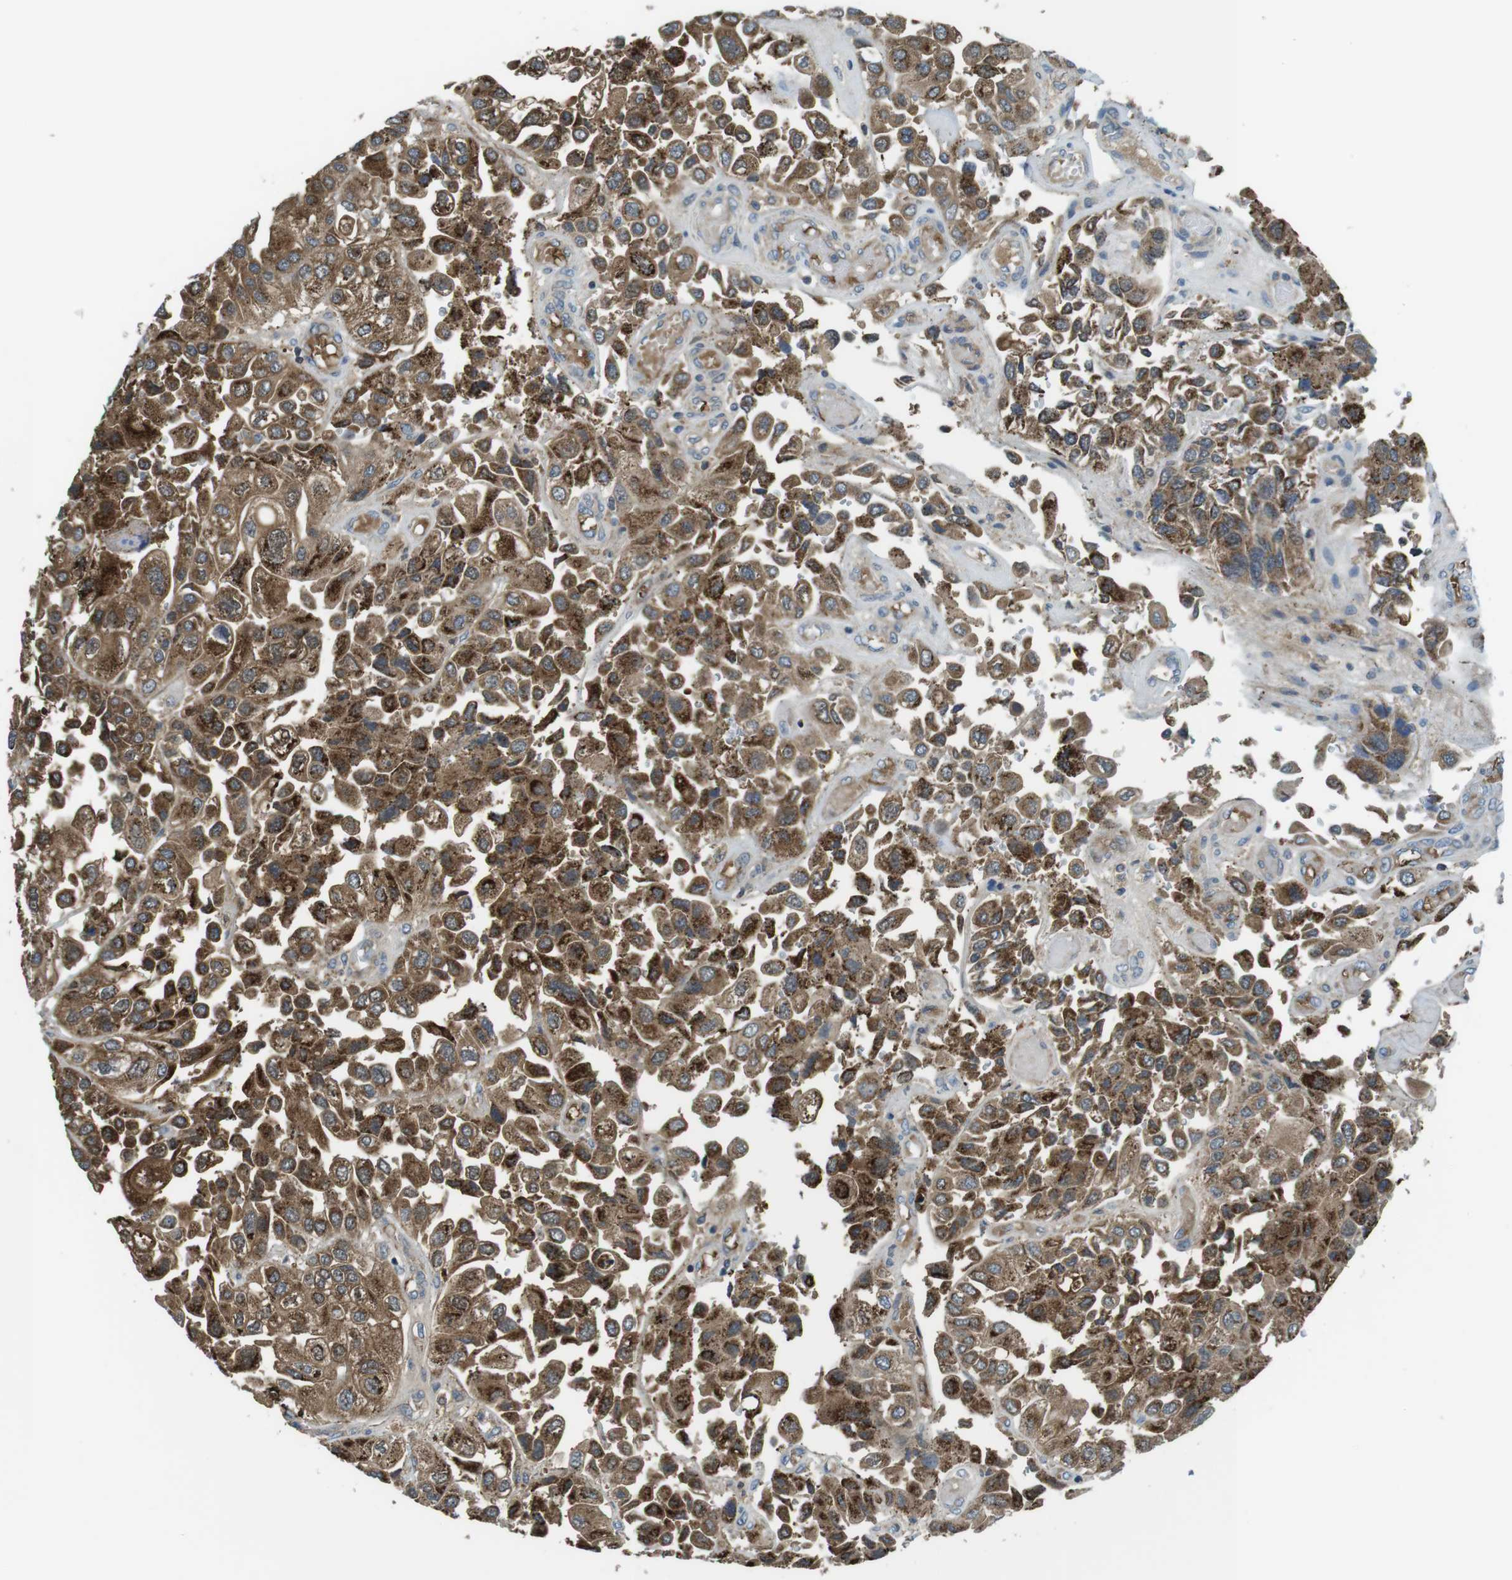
{"staining": {"intensity": "moderate", "quantity": ">75%", "location": "cytoplasmic/membranous"}, "tissue": "urothelial cancer", "cell_type": "Tumor cells", "image_type": "cancer", "snomed": [{"axis": "morphology", "description": "Urothelial carcinoma, High grade"}, {"axis": "topography", "description": "Urinary bladder"}], "caption": "This histopathology image exhibits immunohistochemistry (IHC) staining of human urothelial carcinoma (high-grade), with medium moderate cytoplasmic/membranous expression in about >75% of tumor cells.", "gene": "LRRC3B", "patient": {"sex": "female", "age": 64}}